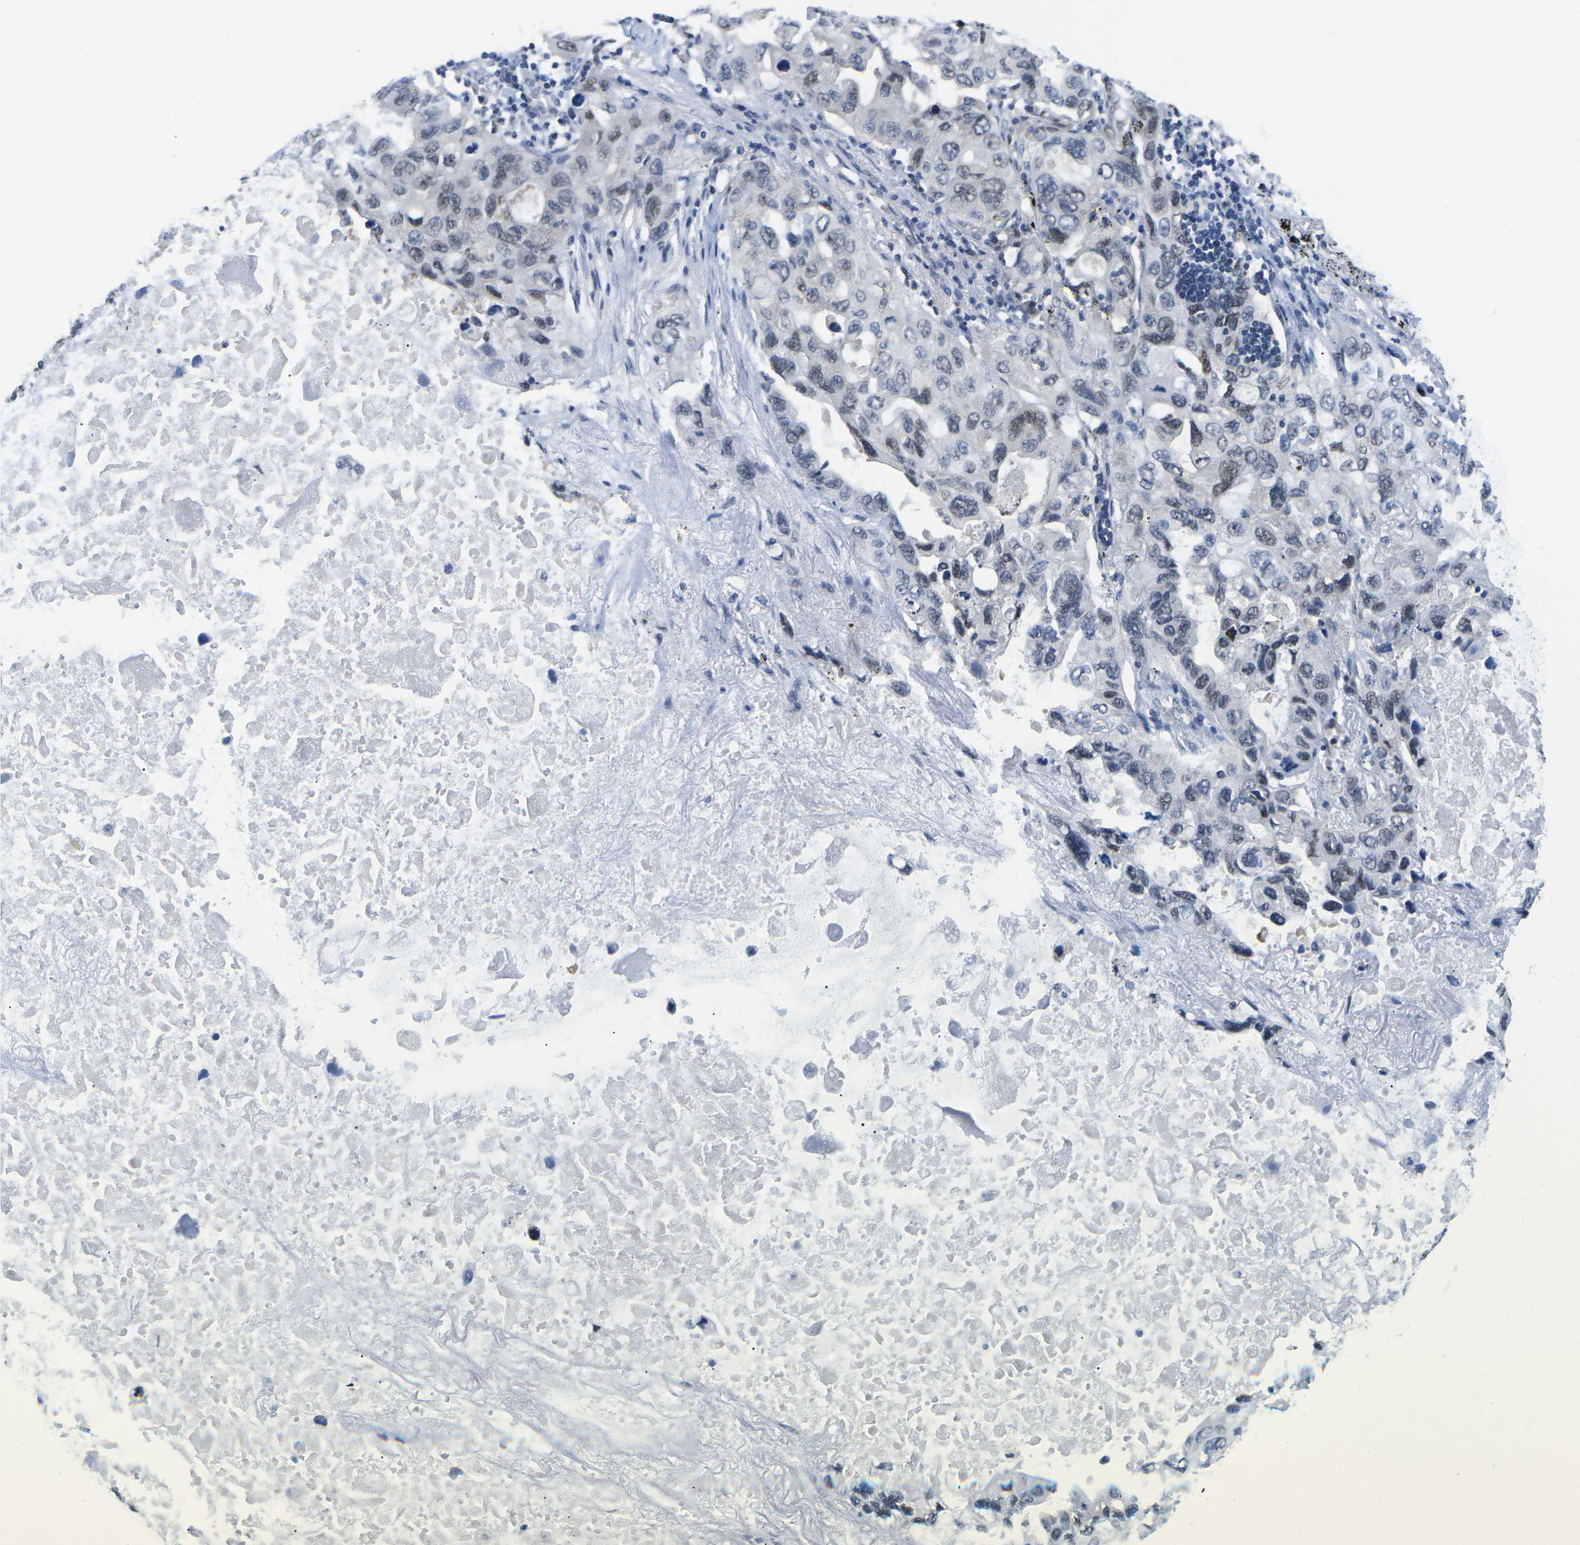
{"staining": {"intensity": "weak", "quantity": "<25%", "location": "nuclear"}, "tissue": "lung cancer", "cell_type": "Tumor cells", "image_type": "cancer", "snomed": [{"axis": "morphology", "description": "Squamous cell carcinoma, NOS"}, {"axis": "topography", "description": "Lung"}], "caption": "IHC of lung cancer displays no positivity in tumor cells.", "gene": "UBA7", "patient": {"sex": "female", "age": 73}}